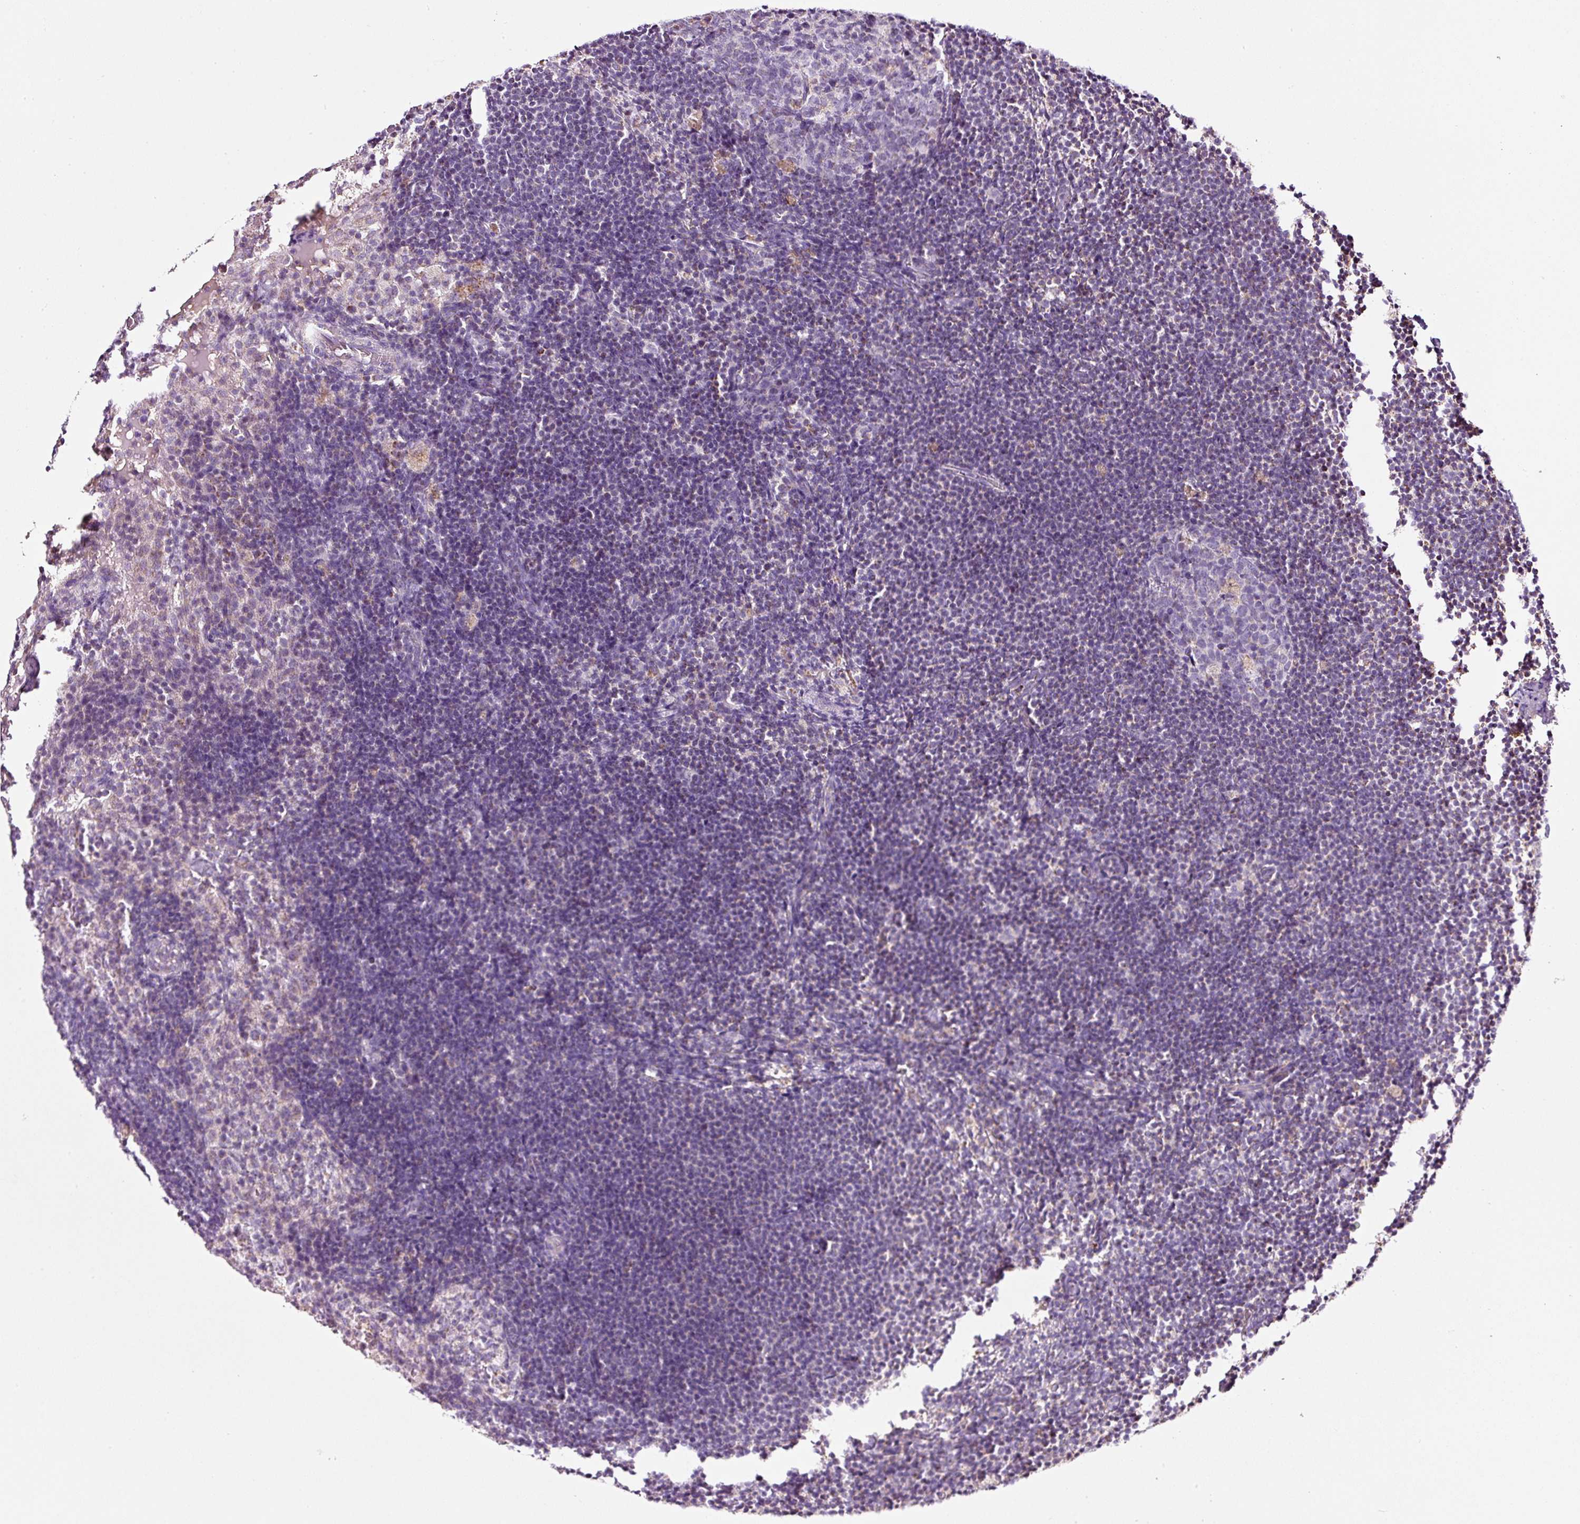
{"staining": {"intensity": "negative", "quantity": "none", "location": "none"}, "tissue": "lymph node", "cell_type": "Germinal center cells", "image_type": "normal", "snomed": [{"axis": "morphology", "description": "Normal tissue, NOS"}, {"axis": "topography", "description": "Lymph node"}], "caption": "Human lymph node stained for a protein using IHC exhibits no staining in germinal center cells.", "gene": "SDHA", "patient": {"sex": "male", "age": 49}}